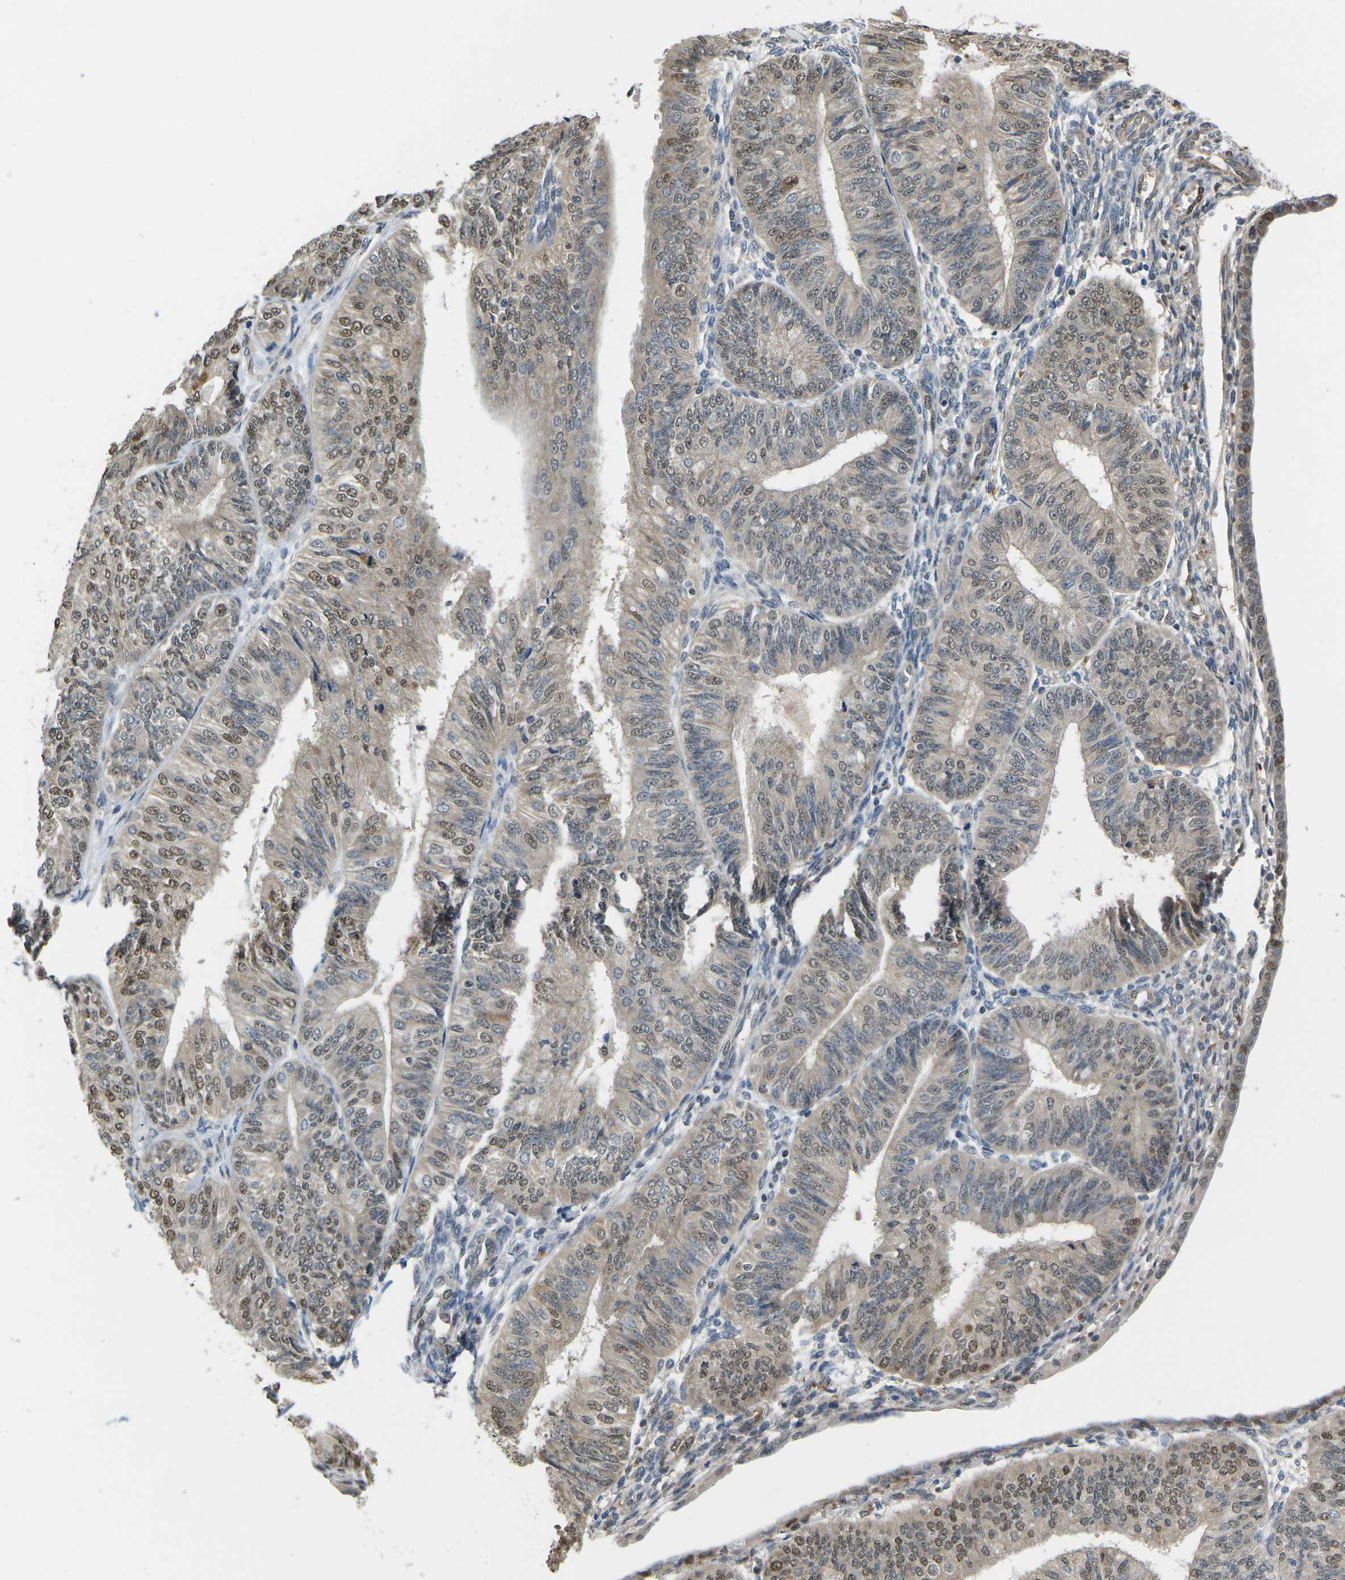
{"staining": {"intensity": "moderate", "quantity": "25%-75%", "location": "cytoplasmic/membranous,nuclear"}, "tissue": "endometrial cancer", "cell_type": "Tumor cells", "image_type": "cancer", "snomed": [{"axis": "morphology", "description": "Adenocarcinoma, NOS"}, {"axis": "topography", "description": "Endometrium"}], "caption": "This is an image of IHC staining of endometrial cancer (adenocarcinoma), which shows moderate positivity in the cytoplasmic/membranous and nuclear of tumor cells.", "gene": "ERBB4", "patient": {"sex": "female", "age": 58}}